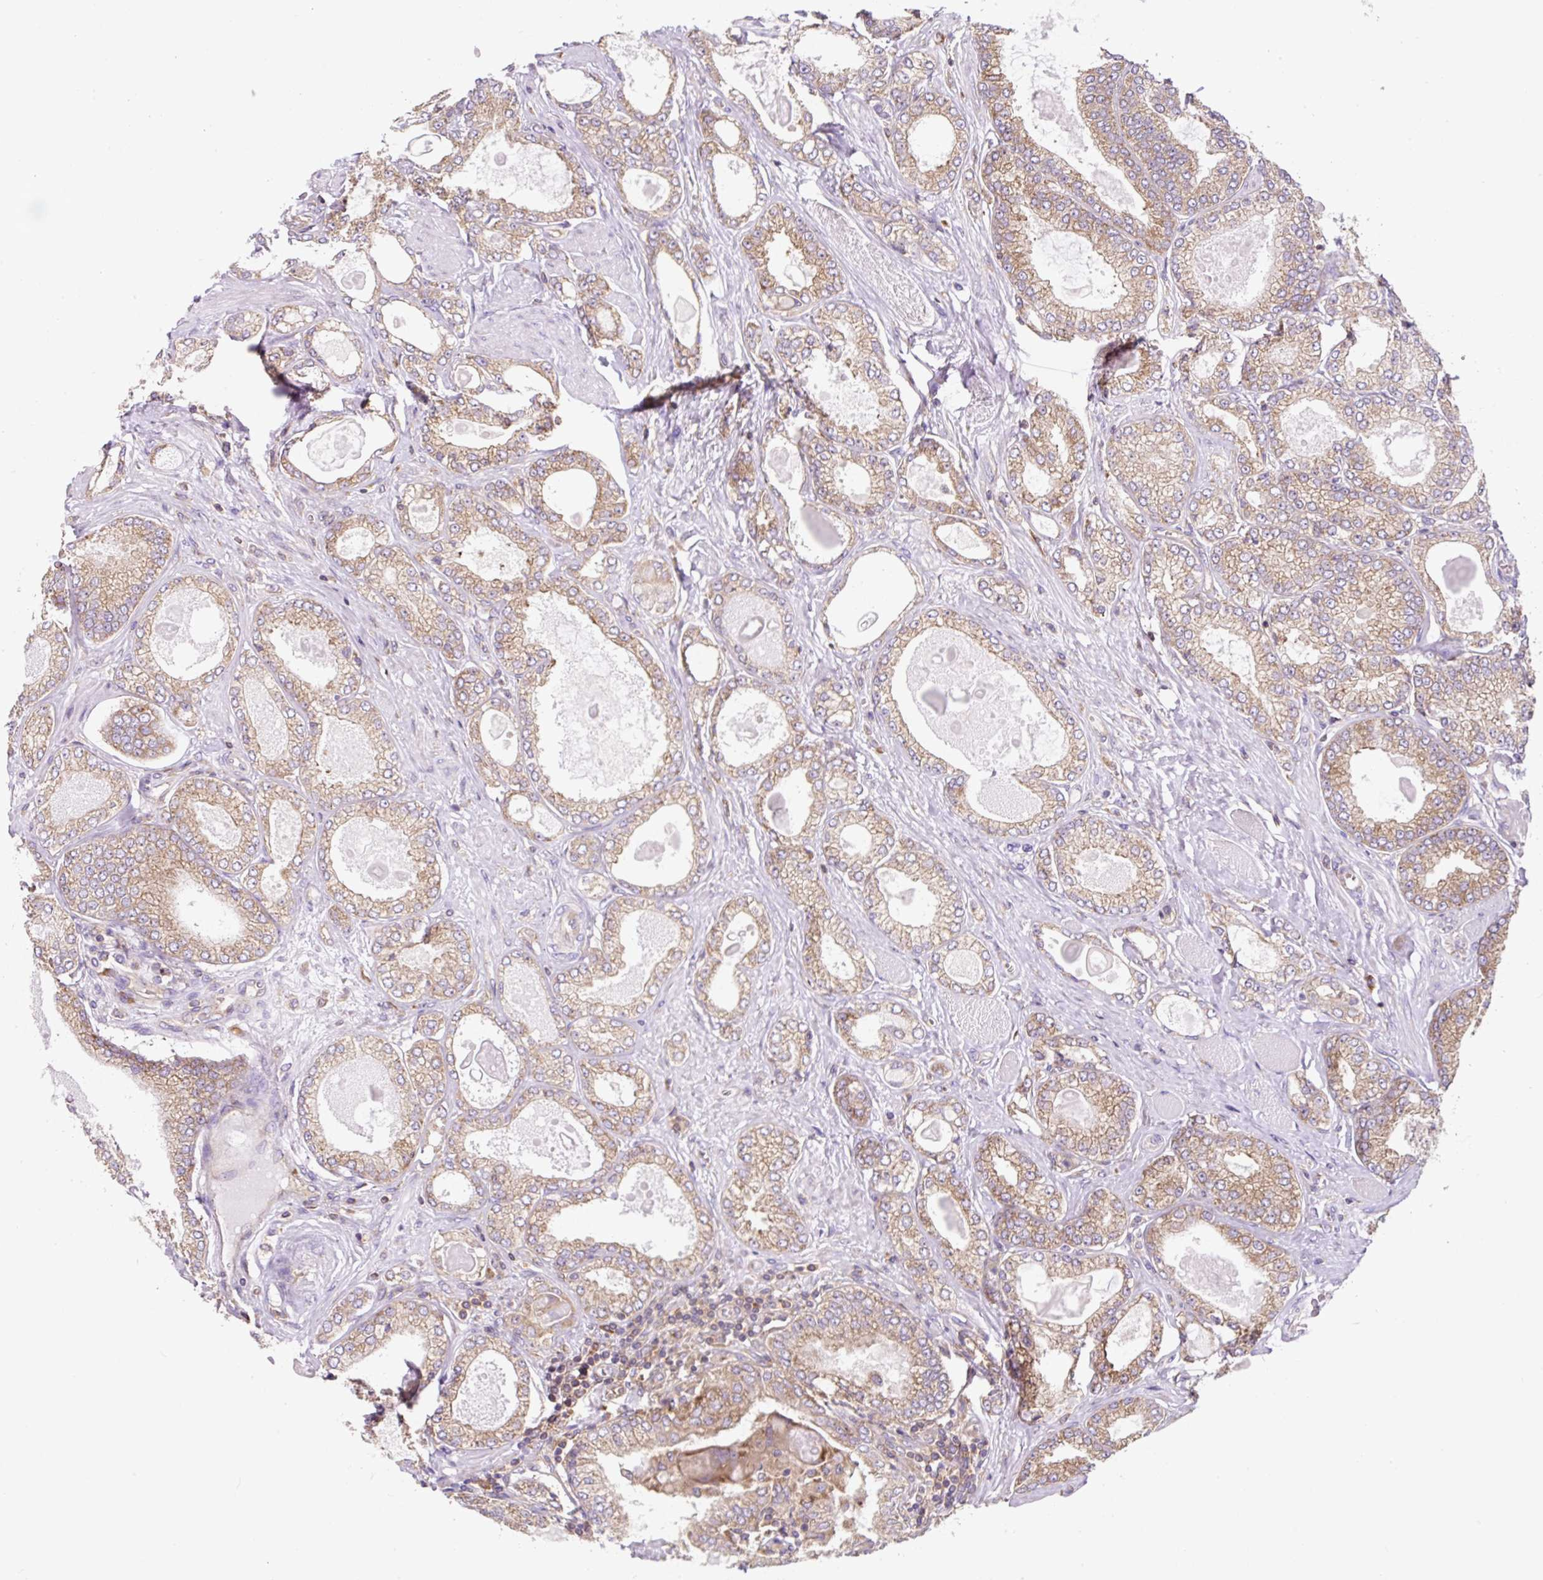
{"staining": {"intensity": "moderate", "quantity": ">75%", "location": "cytoplasmic/membranous"}, "tissue": "prostate cancer", "cell_type": "Tumor cells", "image_type": "cancer", "snomed": [{"axis": "morphology", "description": "Adenocarcinoma, High grade"}, {"axis": "topography", "description": "Prostate"}], "caption": "Moderate cytoplasmic/membranous expression is seen in about >75% of tumor cells in prostate cancer. The protein is stained brown, and the nuclei are stained in blue (DAB IHC with brightfield microscopy, high magnification).", "gene": "RPS23", "patient": {"sex": "male", "age": 68}}